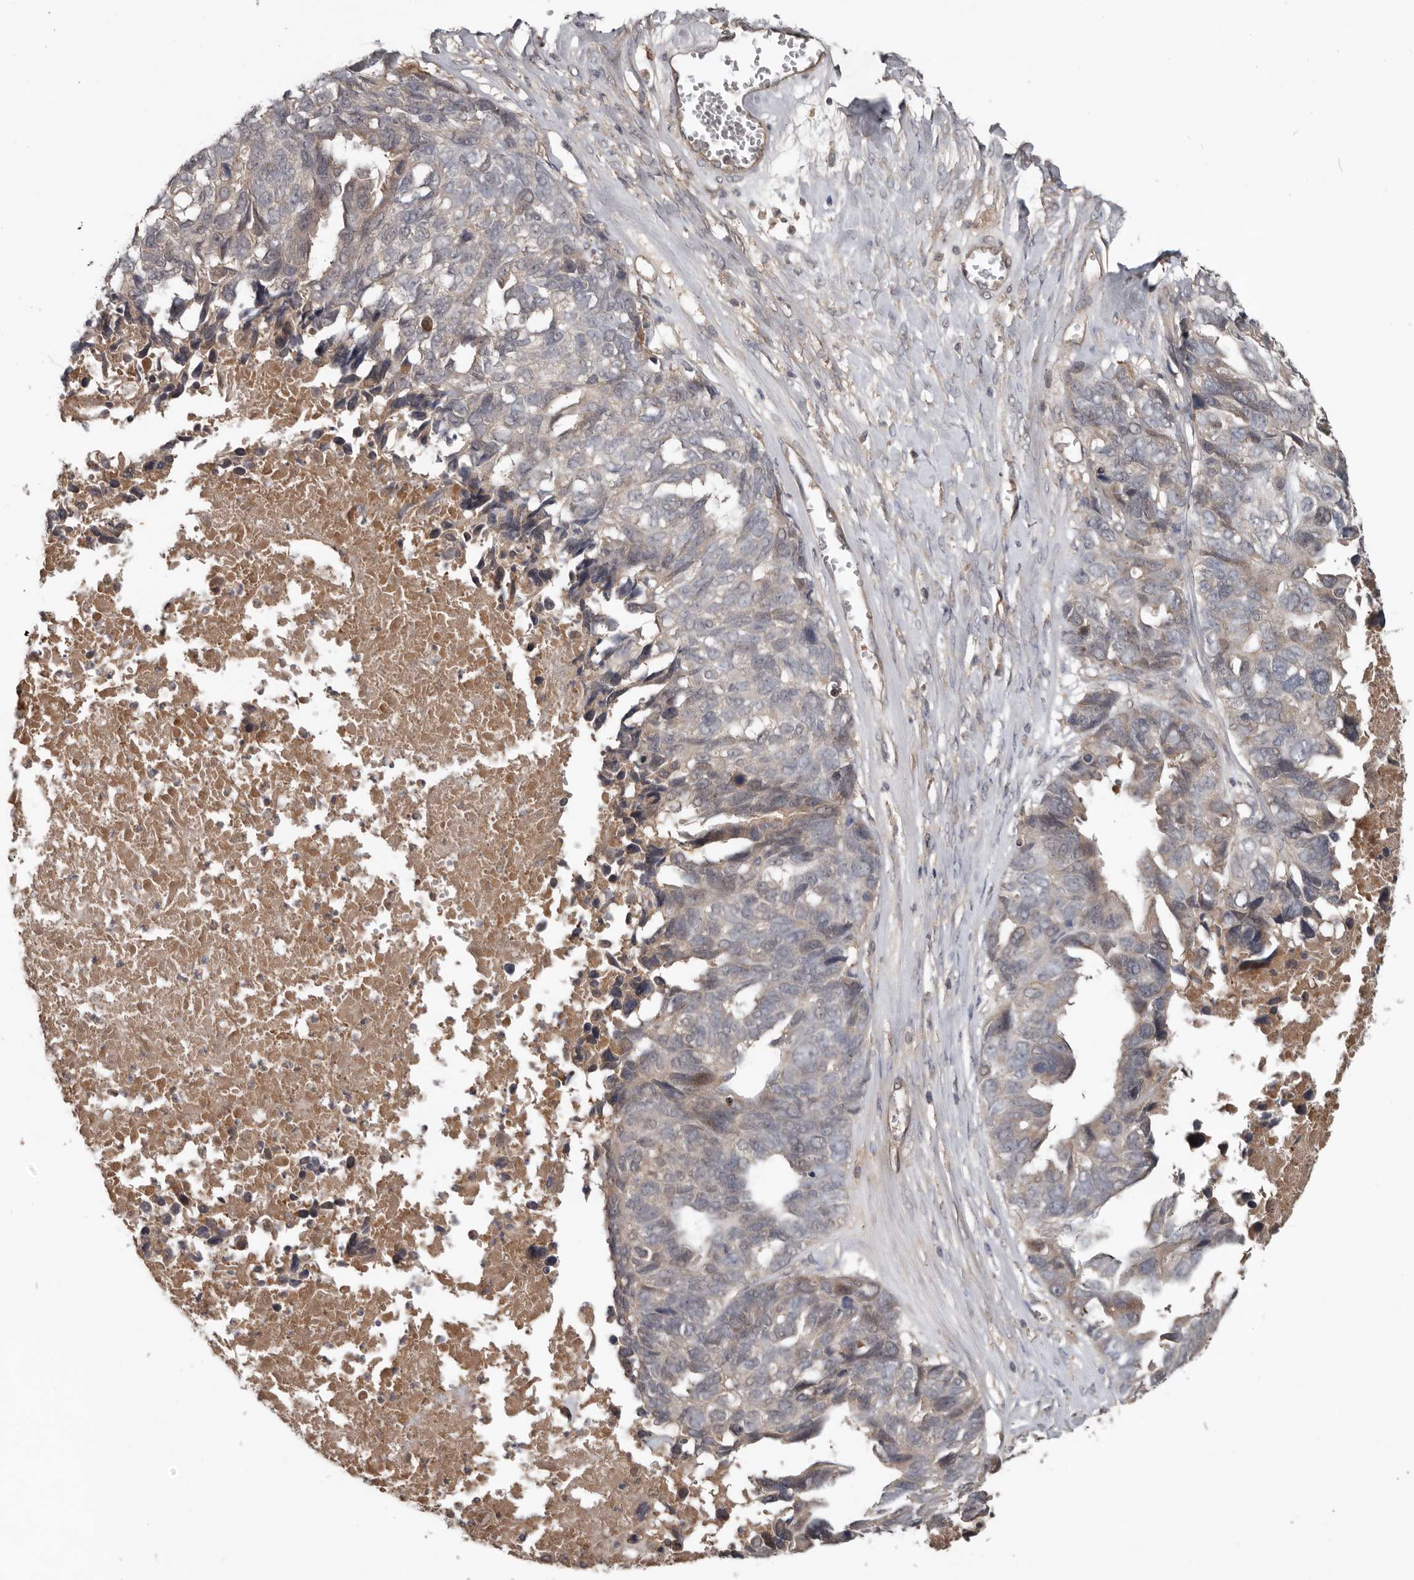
{"staining": {"intensity": "weak", "quantity": "<25%", "location": "cytoplasmic/membranous"}, "tissue": "ovarian cancer", "cell_type": "Tumor cells", "image_type": "cancer", "snomed": [{"axis": "morphology", "description": "Cystadenocarcinoma, serous, NOS"}, {"axis": "topography", "description": "Ovary"}], "caption": "High power microscopy histopathology image of an immunohistochemistry (IHC) histopathology image of ovarian serous cystadenocarcinoma, revealing no significant positivity in tumor cells.", "gene": "DNAJB4", "patient": {"sex": "female", "age": 79}}